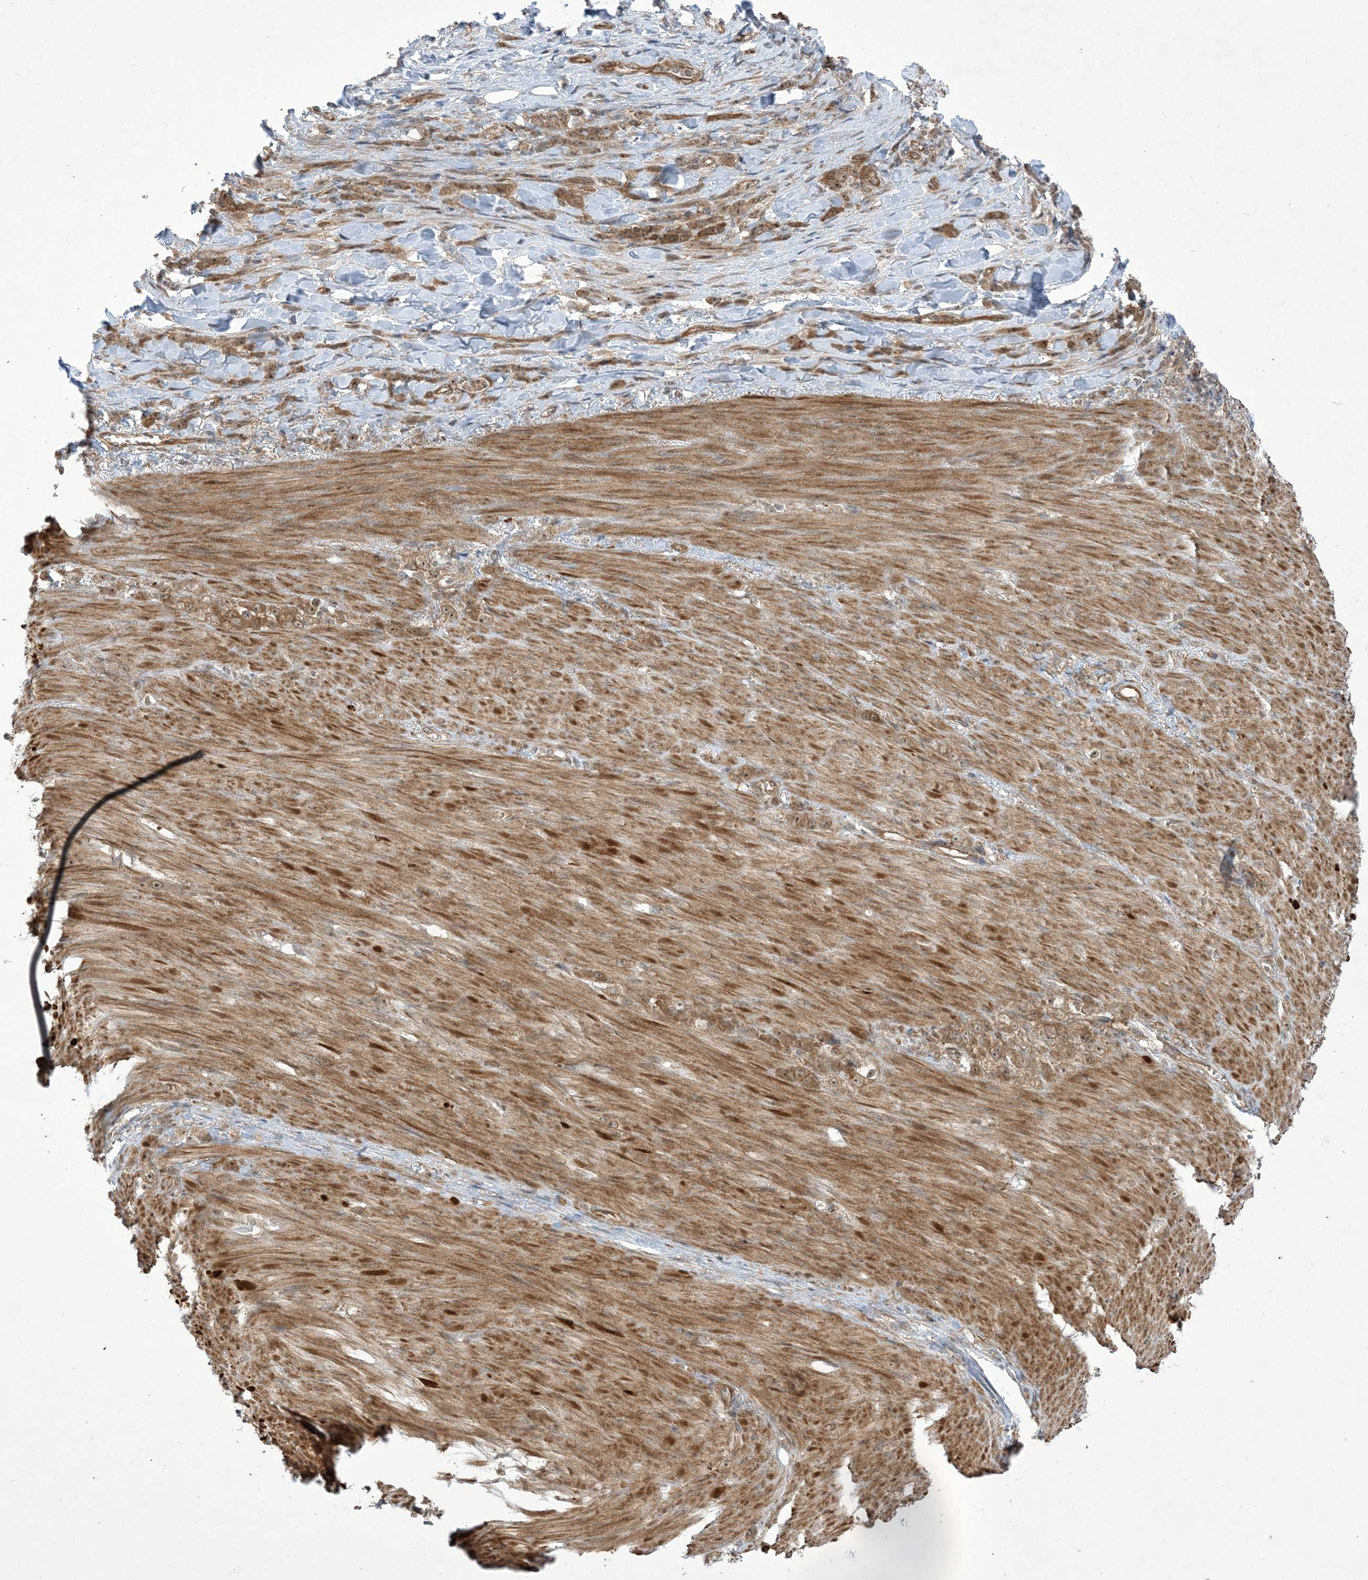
{"staining": {"intensity": "strong", "quantity": ">75%", "location": "cytoplasmic/membranous,nuclear"}, "tissue": "stomach cancer", "cell_type": "Tumor cells", "image_type": "cancer", "snomed": [{"axis": "morphology", "description": "Normal tissue, NOS"}, {"axis": "morphology", "description": "Adenocarcinoma, NOS"}, {"axis": "topography", "description": "Stomach"}], "caption": "Tumor cells reveal high levels of strong cytoplasmic/membranous and nuclear expression in approximately >75% of cells in stomach cancer (adenocarcinoma). Nuclei are stained in blue.", "gene": "SOGA3", "patient": {"sex": "male", "age": 82}}